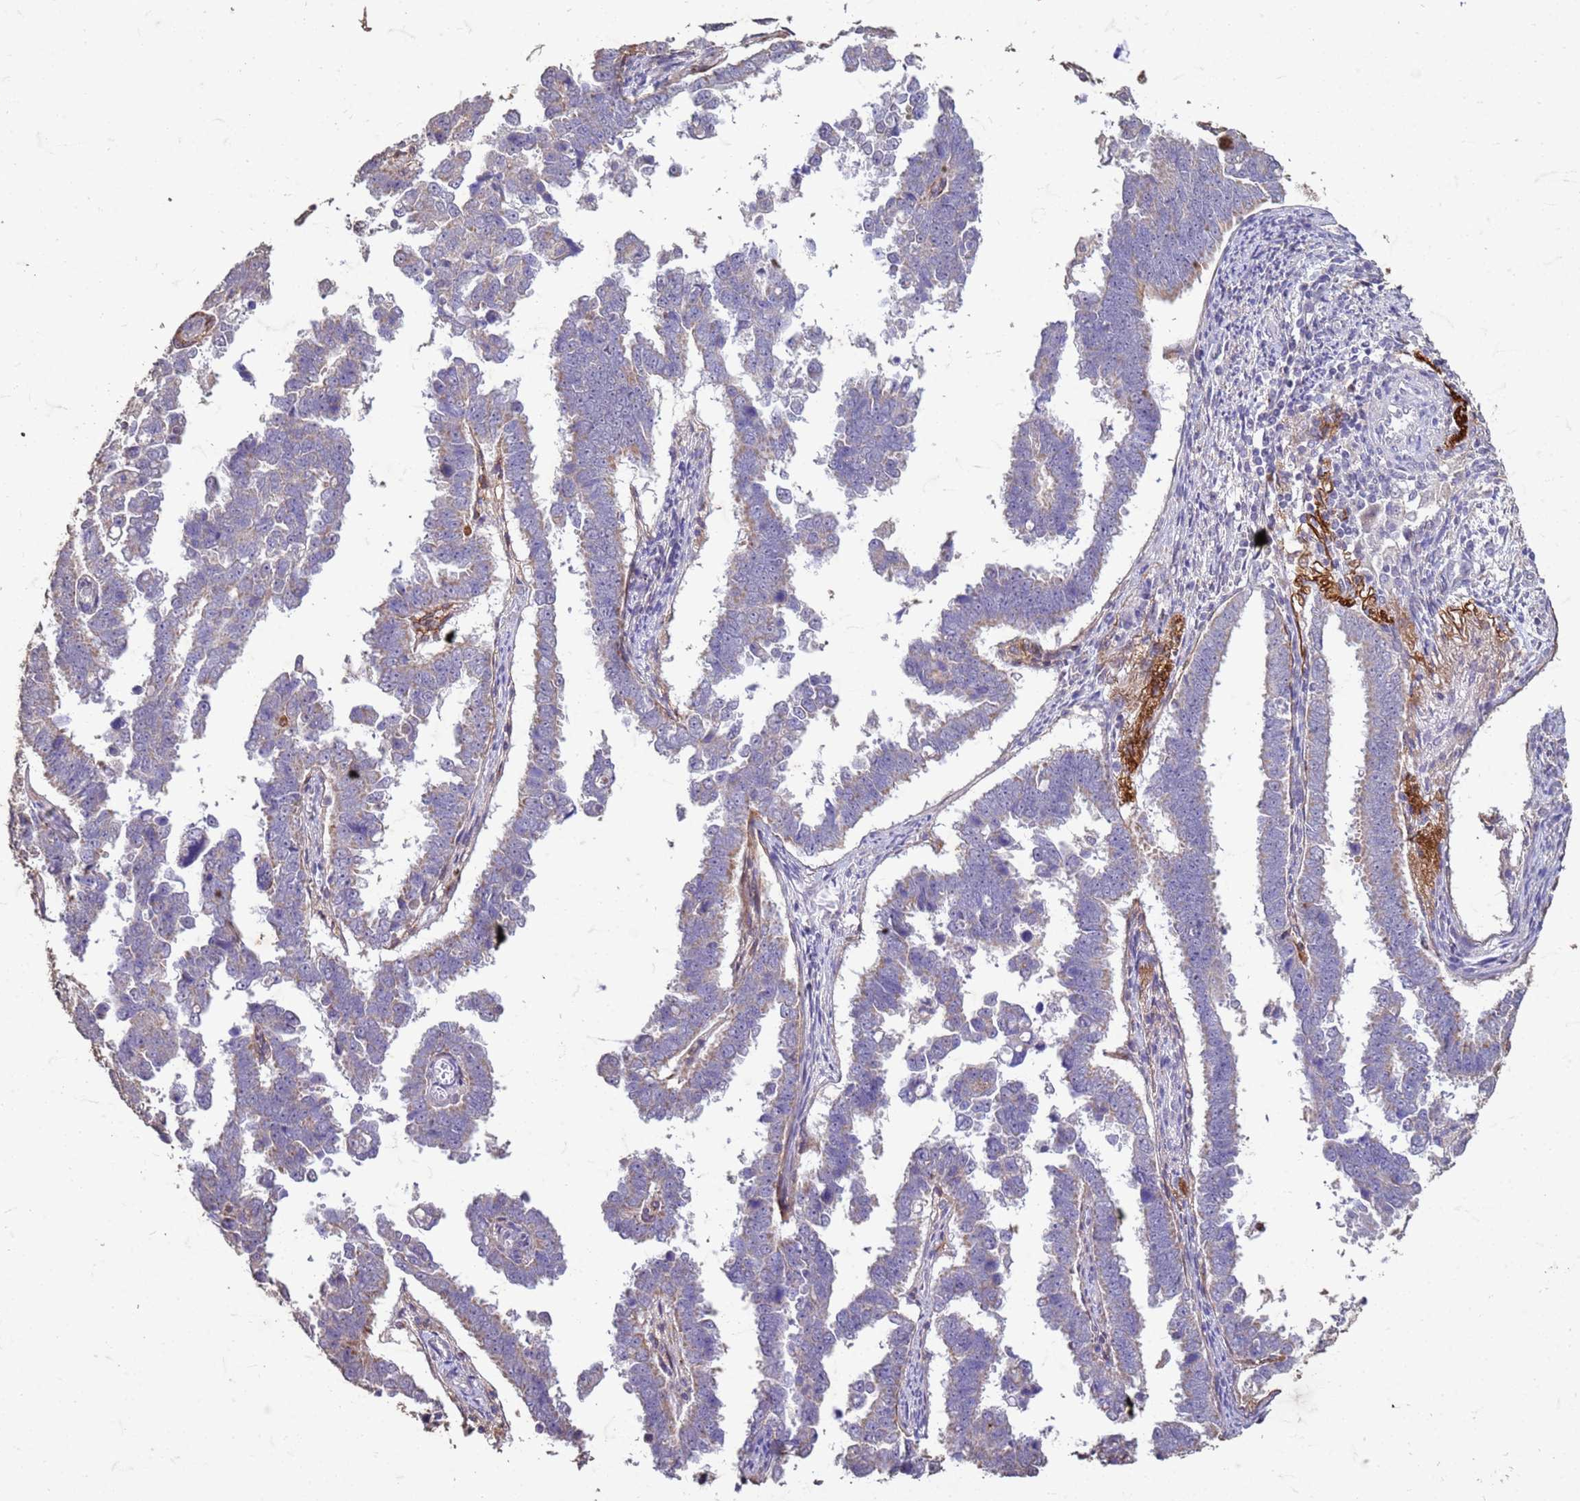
{"staining": {"intensity": "weak", "quantity": "25%-75%", "location": "cytoplasmic/membranous"}, "tissue": "endometrial cancer", "cell_type": "Tumor cells", "image_type": "cancer", "snomed": [{"axis": "morphology", "description": "Adenocarcinoma, NOS"}, {"axis": "topography", "description": "Endometrium"}], "caption": "Weak cytoplasmic/membranous protein staining is seen in about 25%-75% of tumor cells in endometrial cancer (adenocarcinoma). The staining was performed using DAB to visualize the protein expression in brown, while the nuclei were stained in blue with hematoxylin (Magnification: 20x).", "gene": "SLC25A15", "patient": {"sex": "female", "age": 75}}